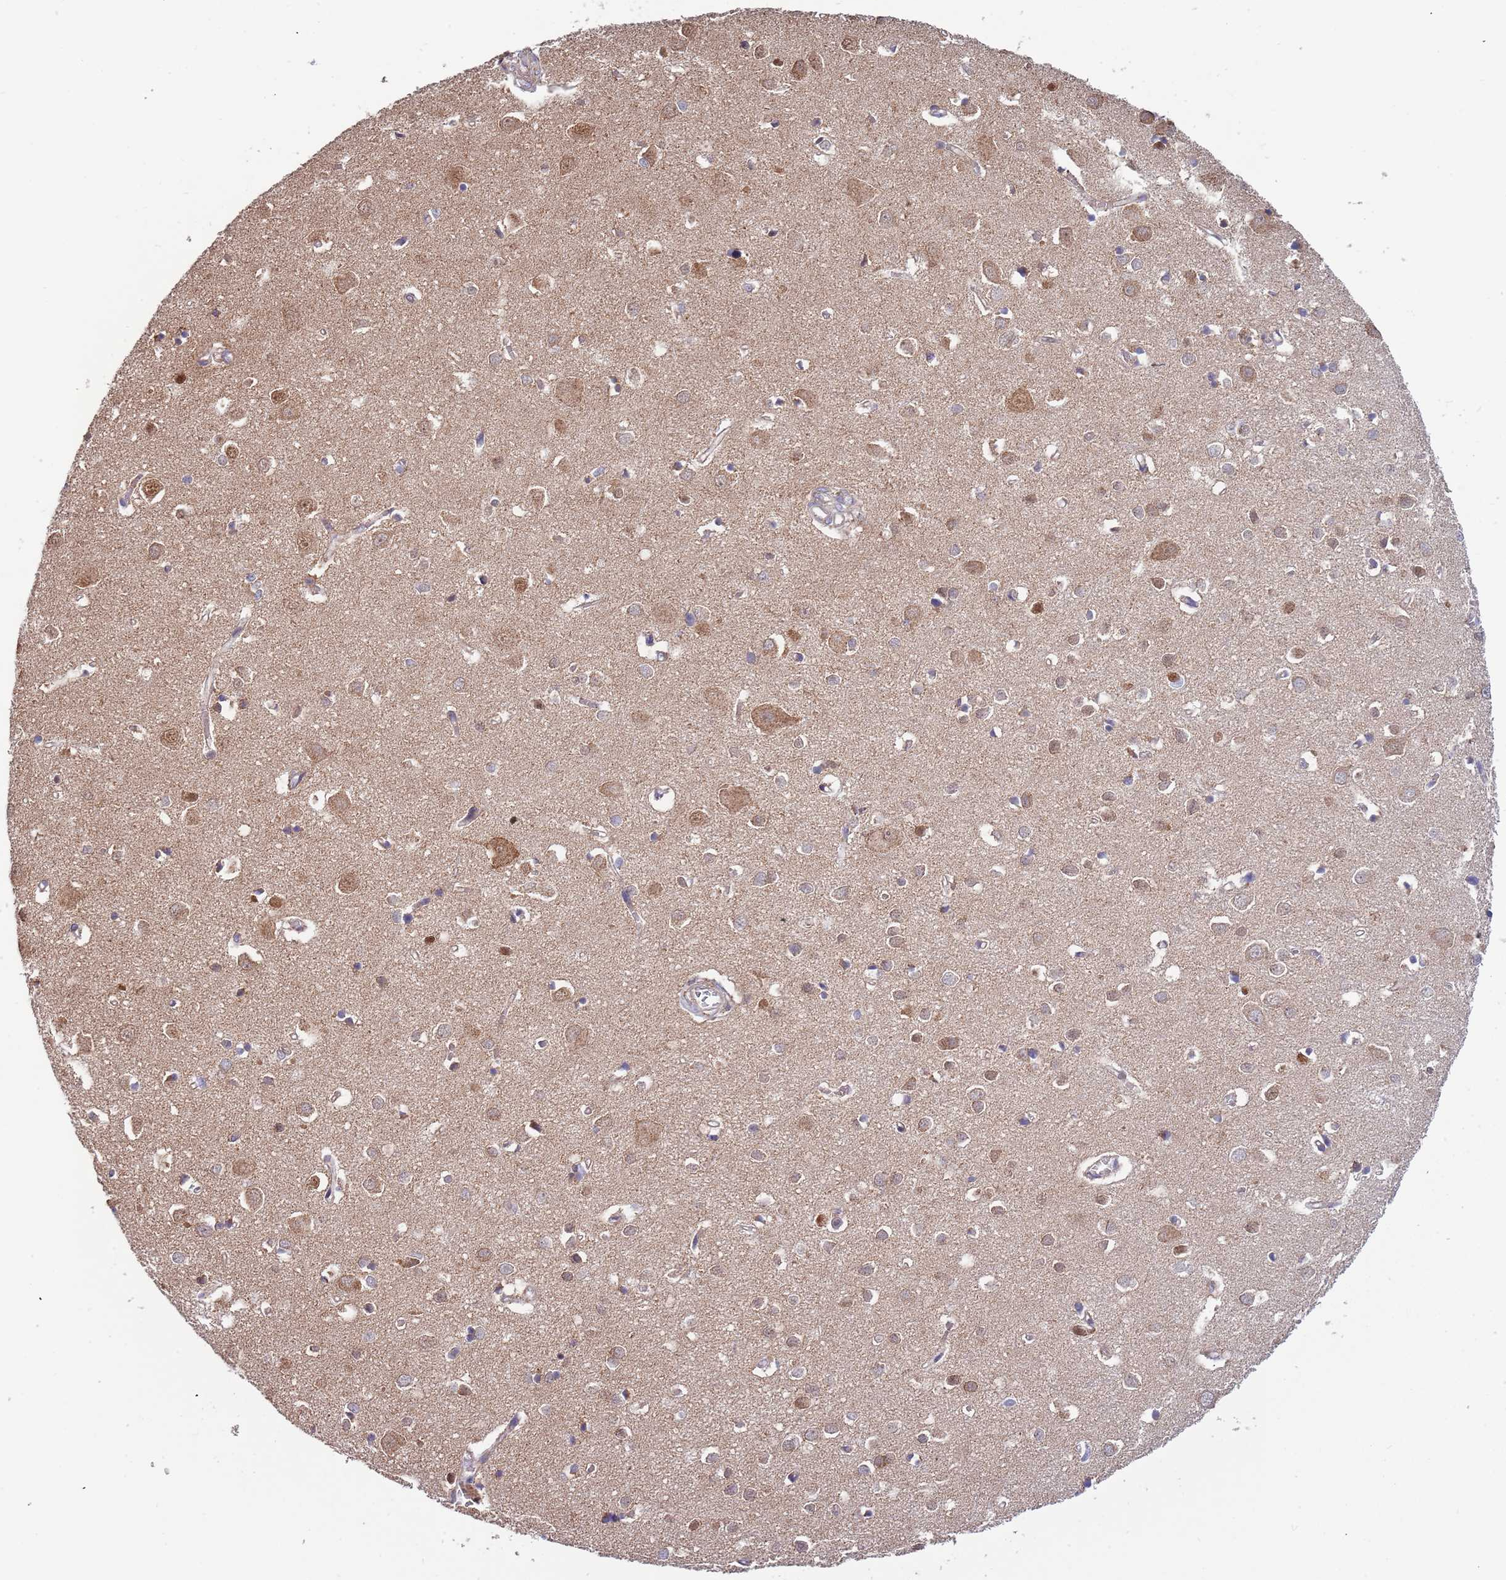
{"staining": {"intensity": "weak", "quantity": "25%-75%", "location": "cytoplasmic/membranous"}, "tissue": "cerebral cortex", "cell_type": "Endothelial cells", "image_type": "normal", "snomed": [{"axis": "morphology", "description": "Normal tissue, NOS"}, {"axis": "topography", "description": "Cerebral cortex"}], "caption": "Weak cytoplasmic/membranous positivity is present in approximately 25%-75% of endothelial cells in unremarkable cerebral cortex. (DAB (3,3'-diaminobenzidine) = brown stain, brightfield microscopy at high magnification).", "gene": "VPS16", "patient": {"sex": "female", "age": 64}}